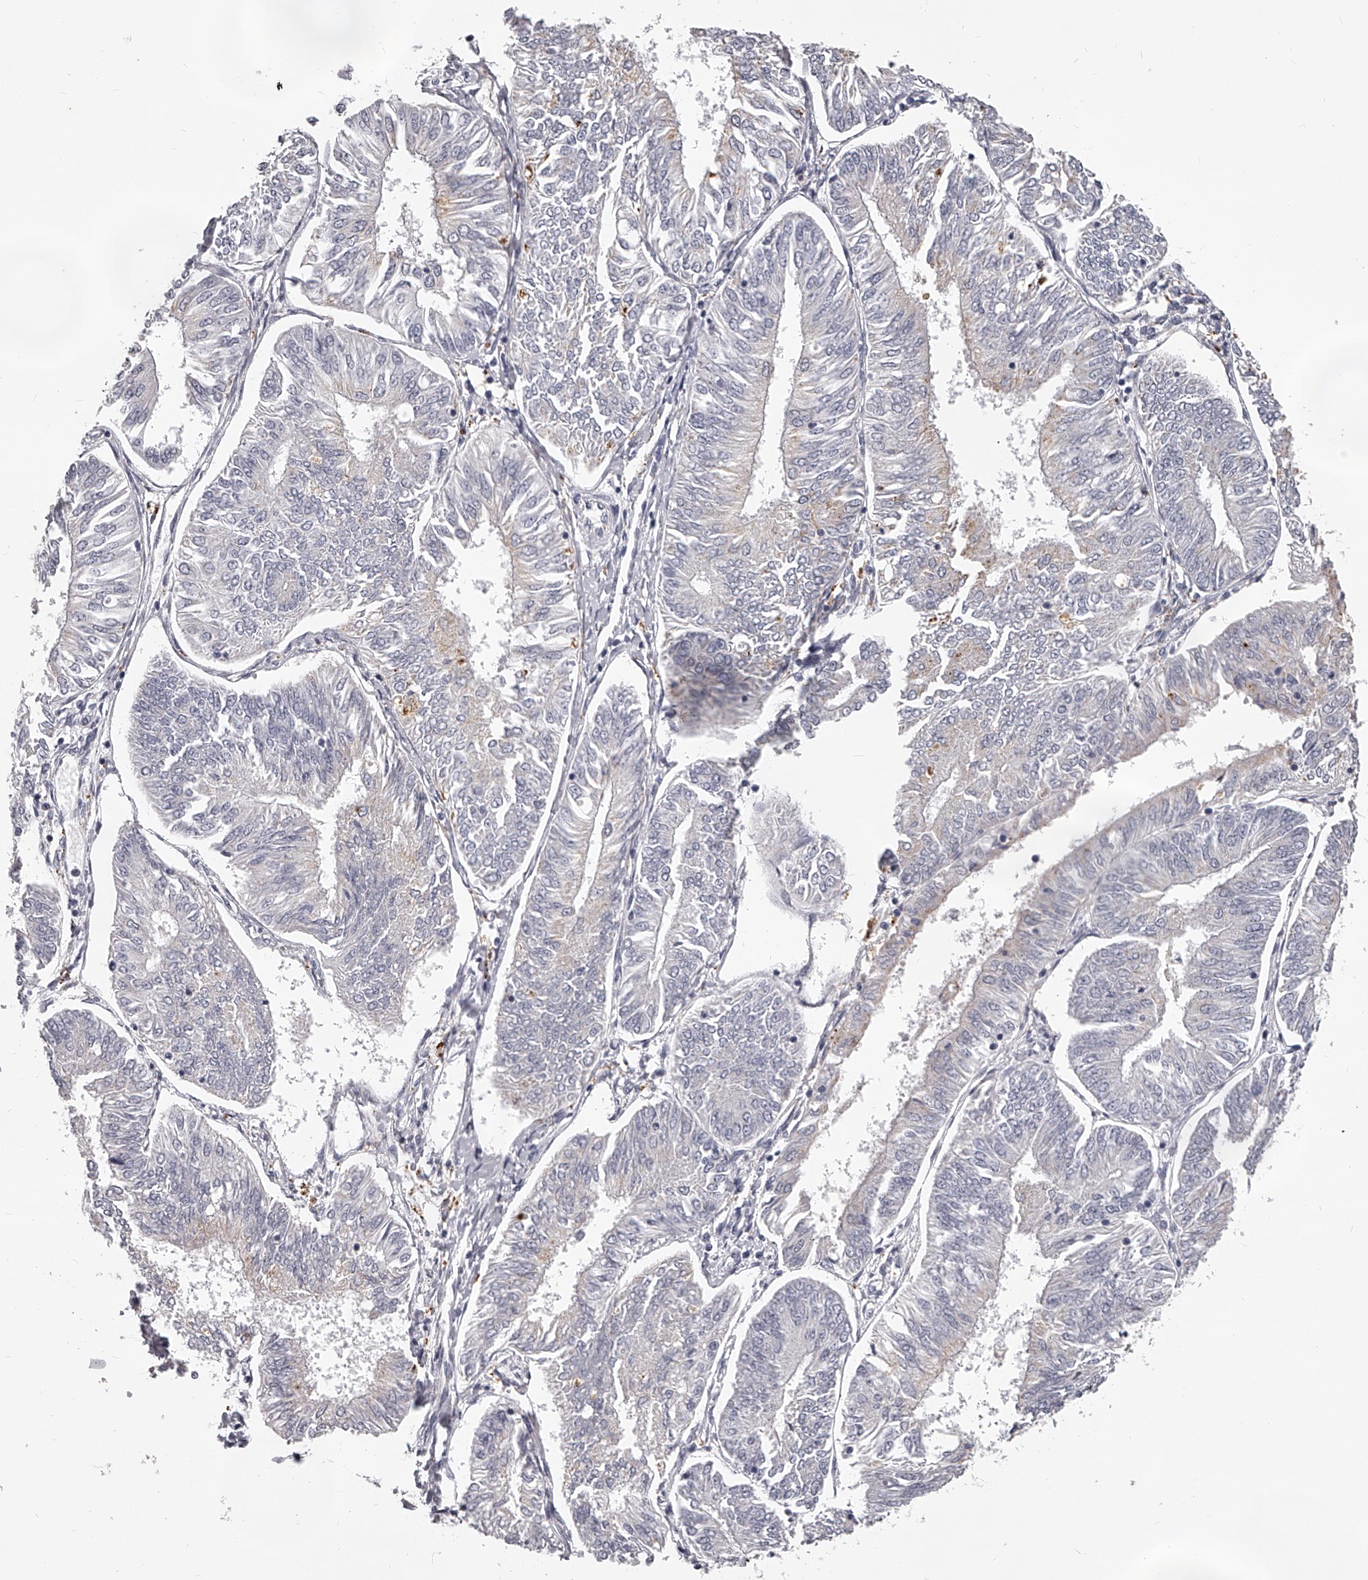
{"staining": {"intensity": "negative", "quantity": "none", "location": "none"}, "tissue": "endometrial cancer", "cell_type": "Tumor cells", "image_type": "cancer", "snomed": [{"axis": "morphology", "description": "Adenocarcinoma, NOS"}, {"axis": "topography", "description": "Endometrium"}], "caption": "The photomicrograph displays no significant staining in tumor cells of endometrial cancer (adenocarcinoma).", "gene": "DMRT1", "patient": {"sex": "female", "age": 58}}